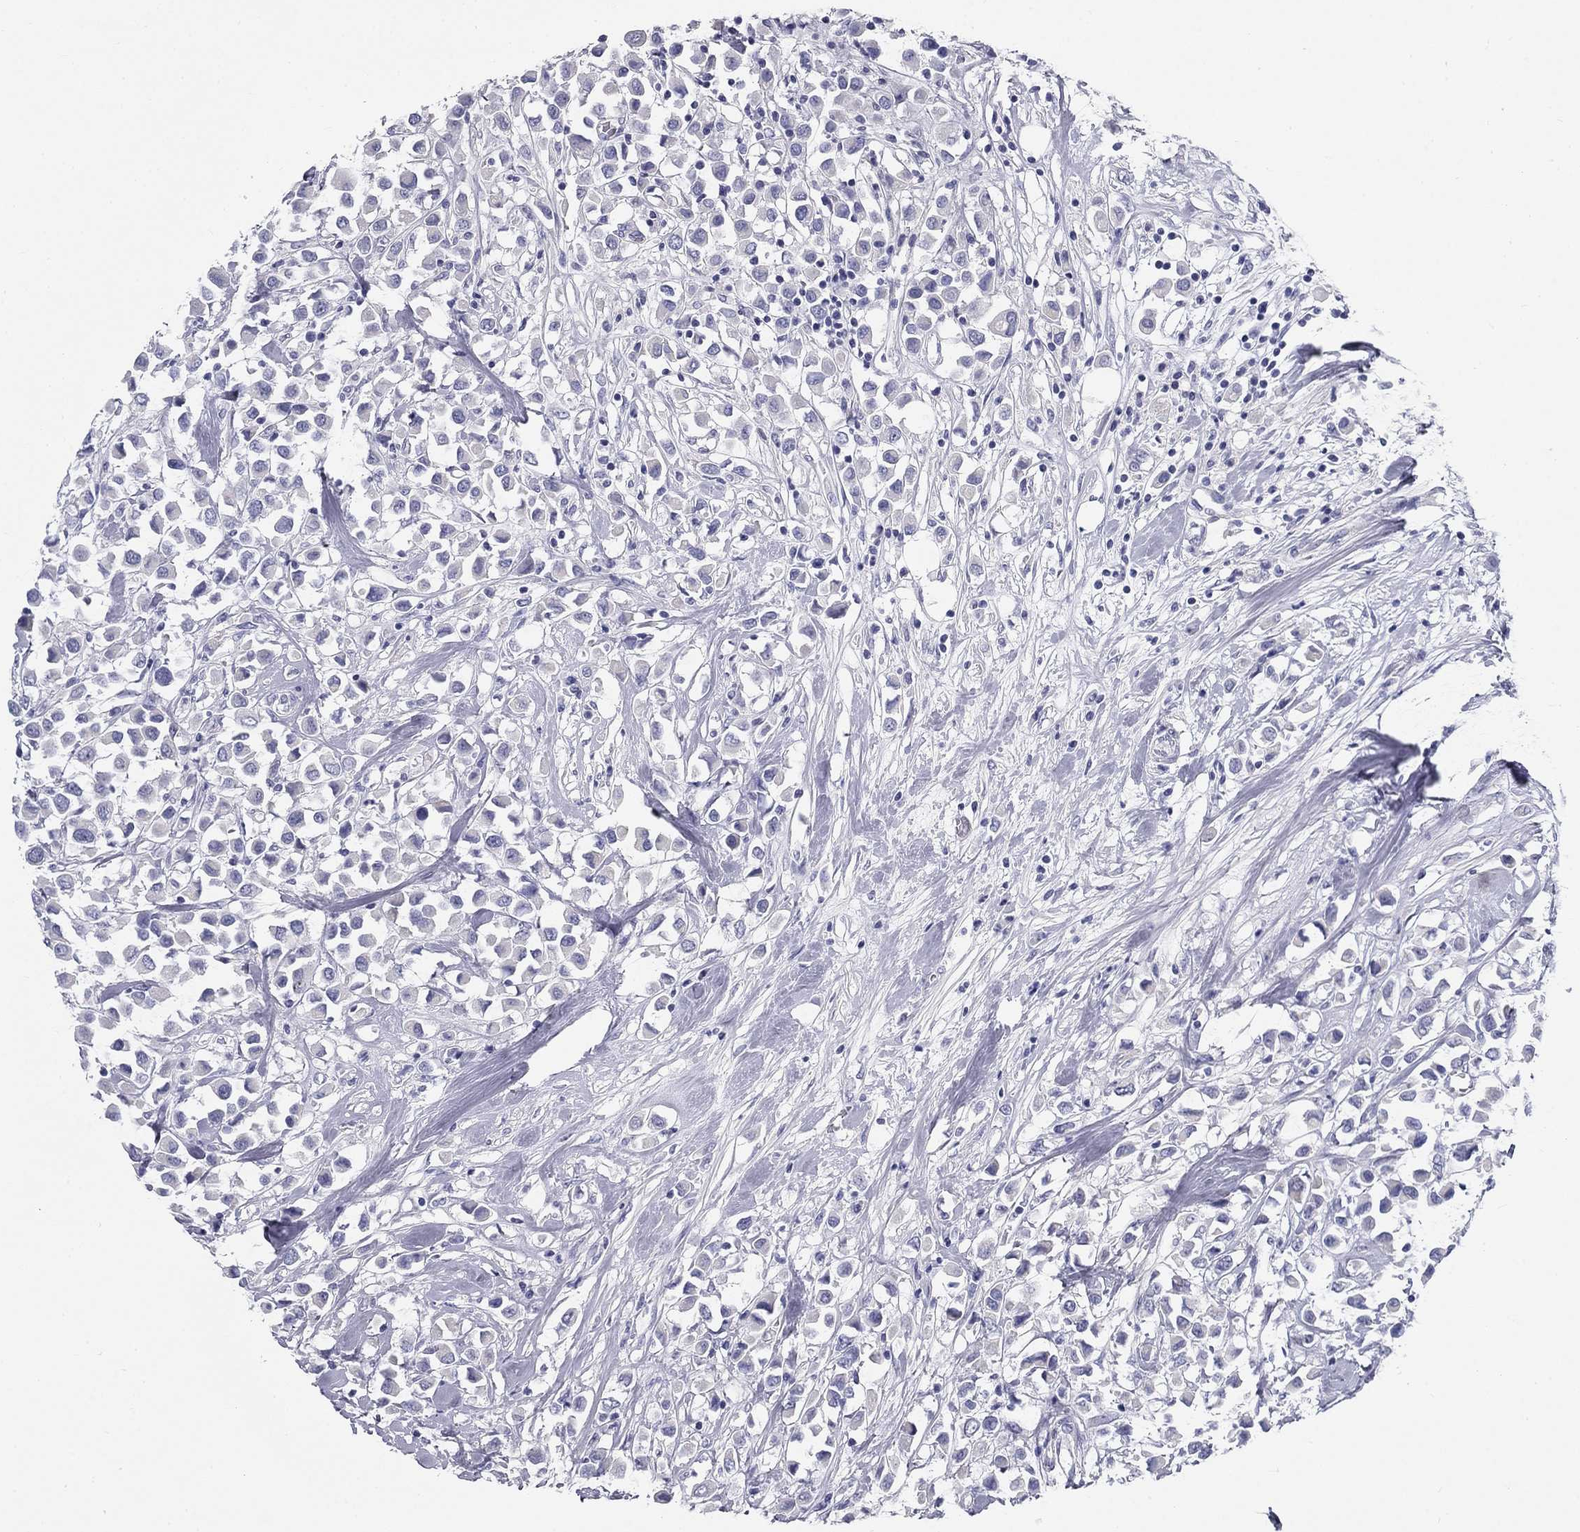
{"staining": {"intensity": "negative", "quantity": "none", "location": "none"}, "tissue": "breast cancer", "cell_type": "Tumor cells", "image_type": "cancer", "snomed": [{"axis": "morphology", "description": "Duct carcinoma"}, {"axis": "topography", "description": "Breast"}], "caption": "High power microscopy micrograph of an immunohistochemistry (IHC) histopathology image of breast cancer (intraductal carcinoma), revealing no significant positivity in tumor cells.", "gene": "GALNTL5", "patient": {"sex": "female", "age": 61}}